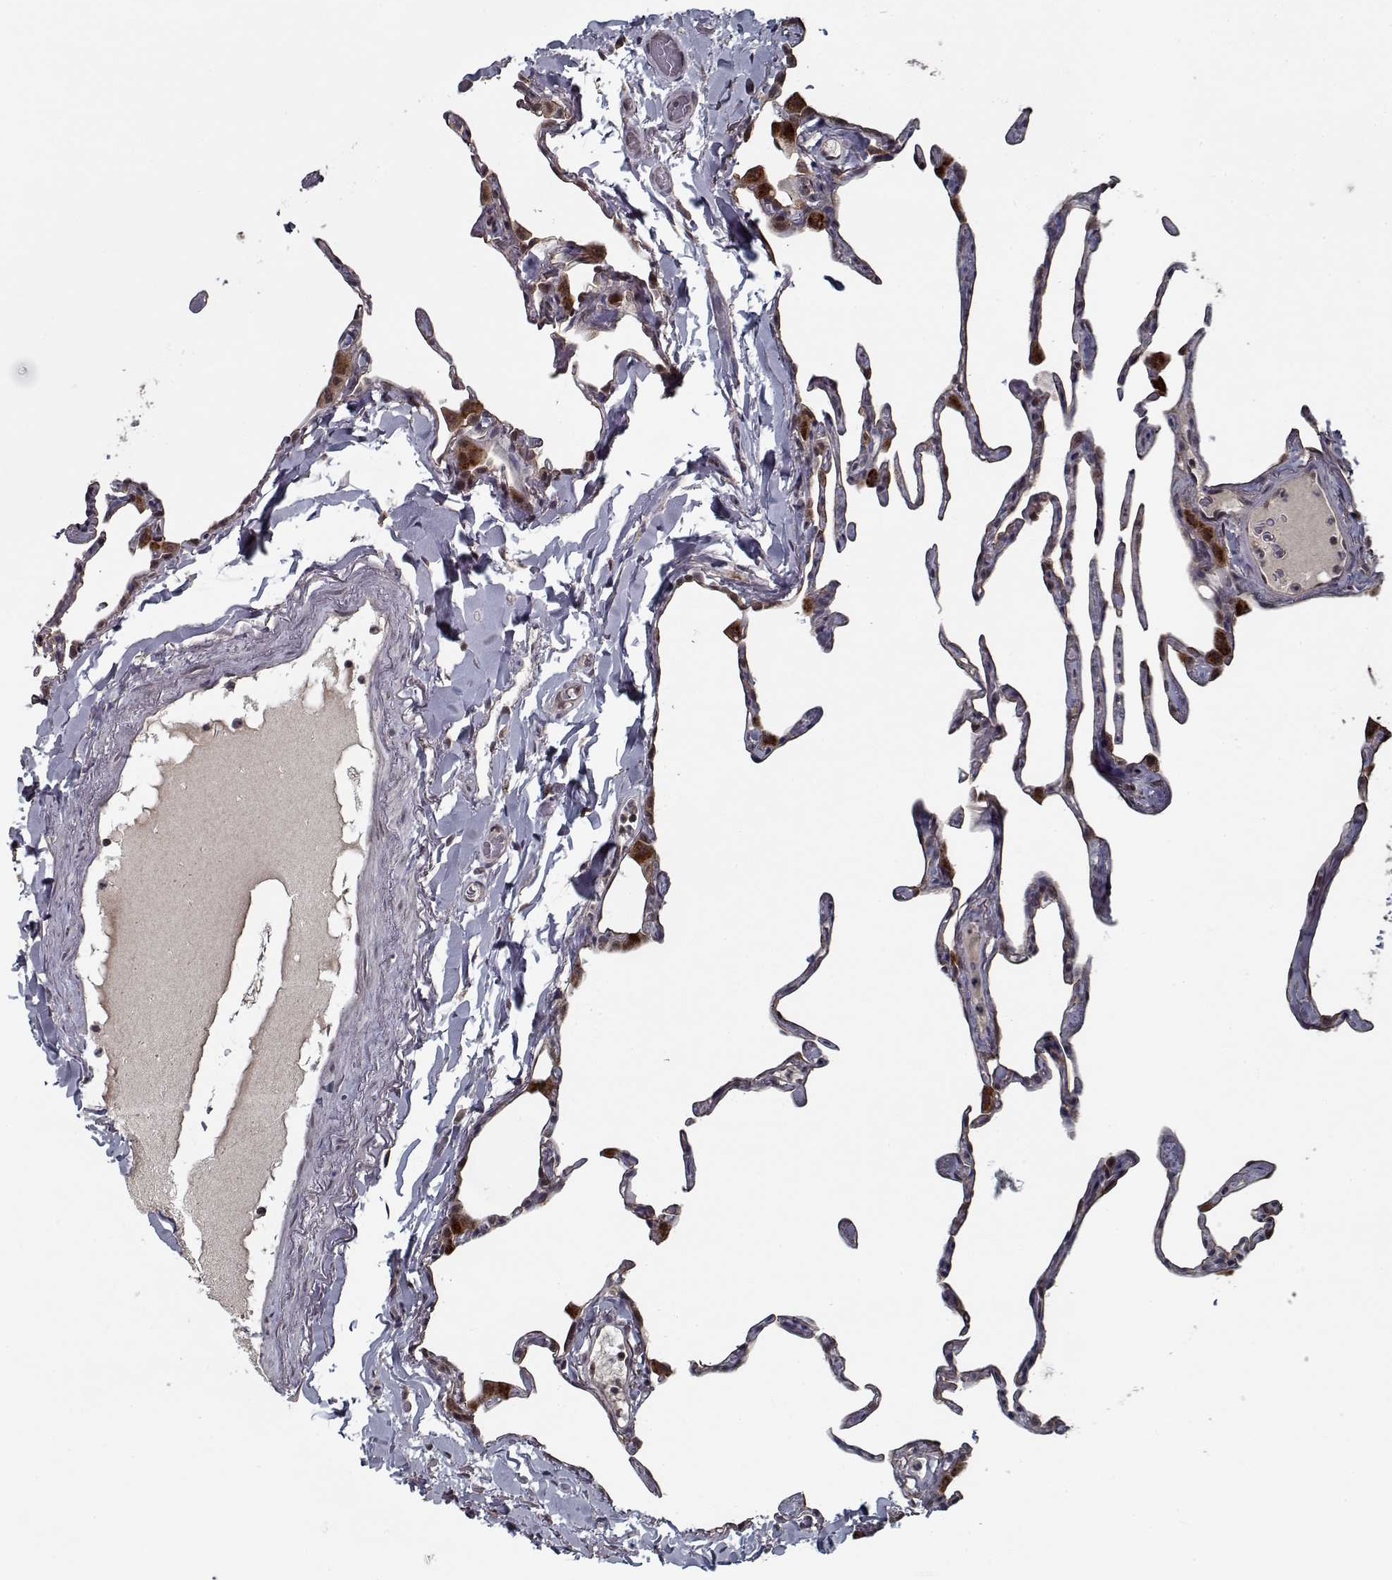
{"staining": {"intensity": "negative", "quantity": "none", "location": "none"}, "tissue": "lung", "cell_type": "Alveolar cells", "image_type": "normal", "snomed": [{"axis": "morphology", "description": "Normal tissue, NOS"}, {"axis": "topography", "description": "Lung"}], "caption": "Human lung stained for a protein using immunohistochemistry displays no staining in alveolar cells.", "gene": "NLK", "patient": {"sex": "male", "age": 65}}